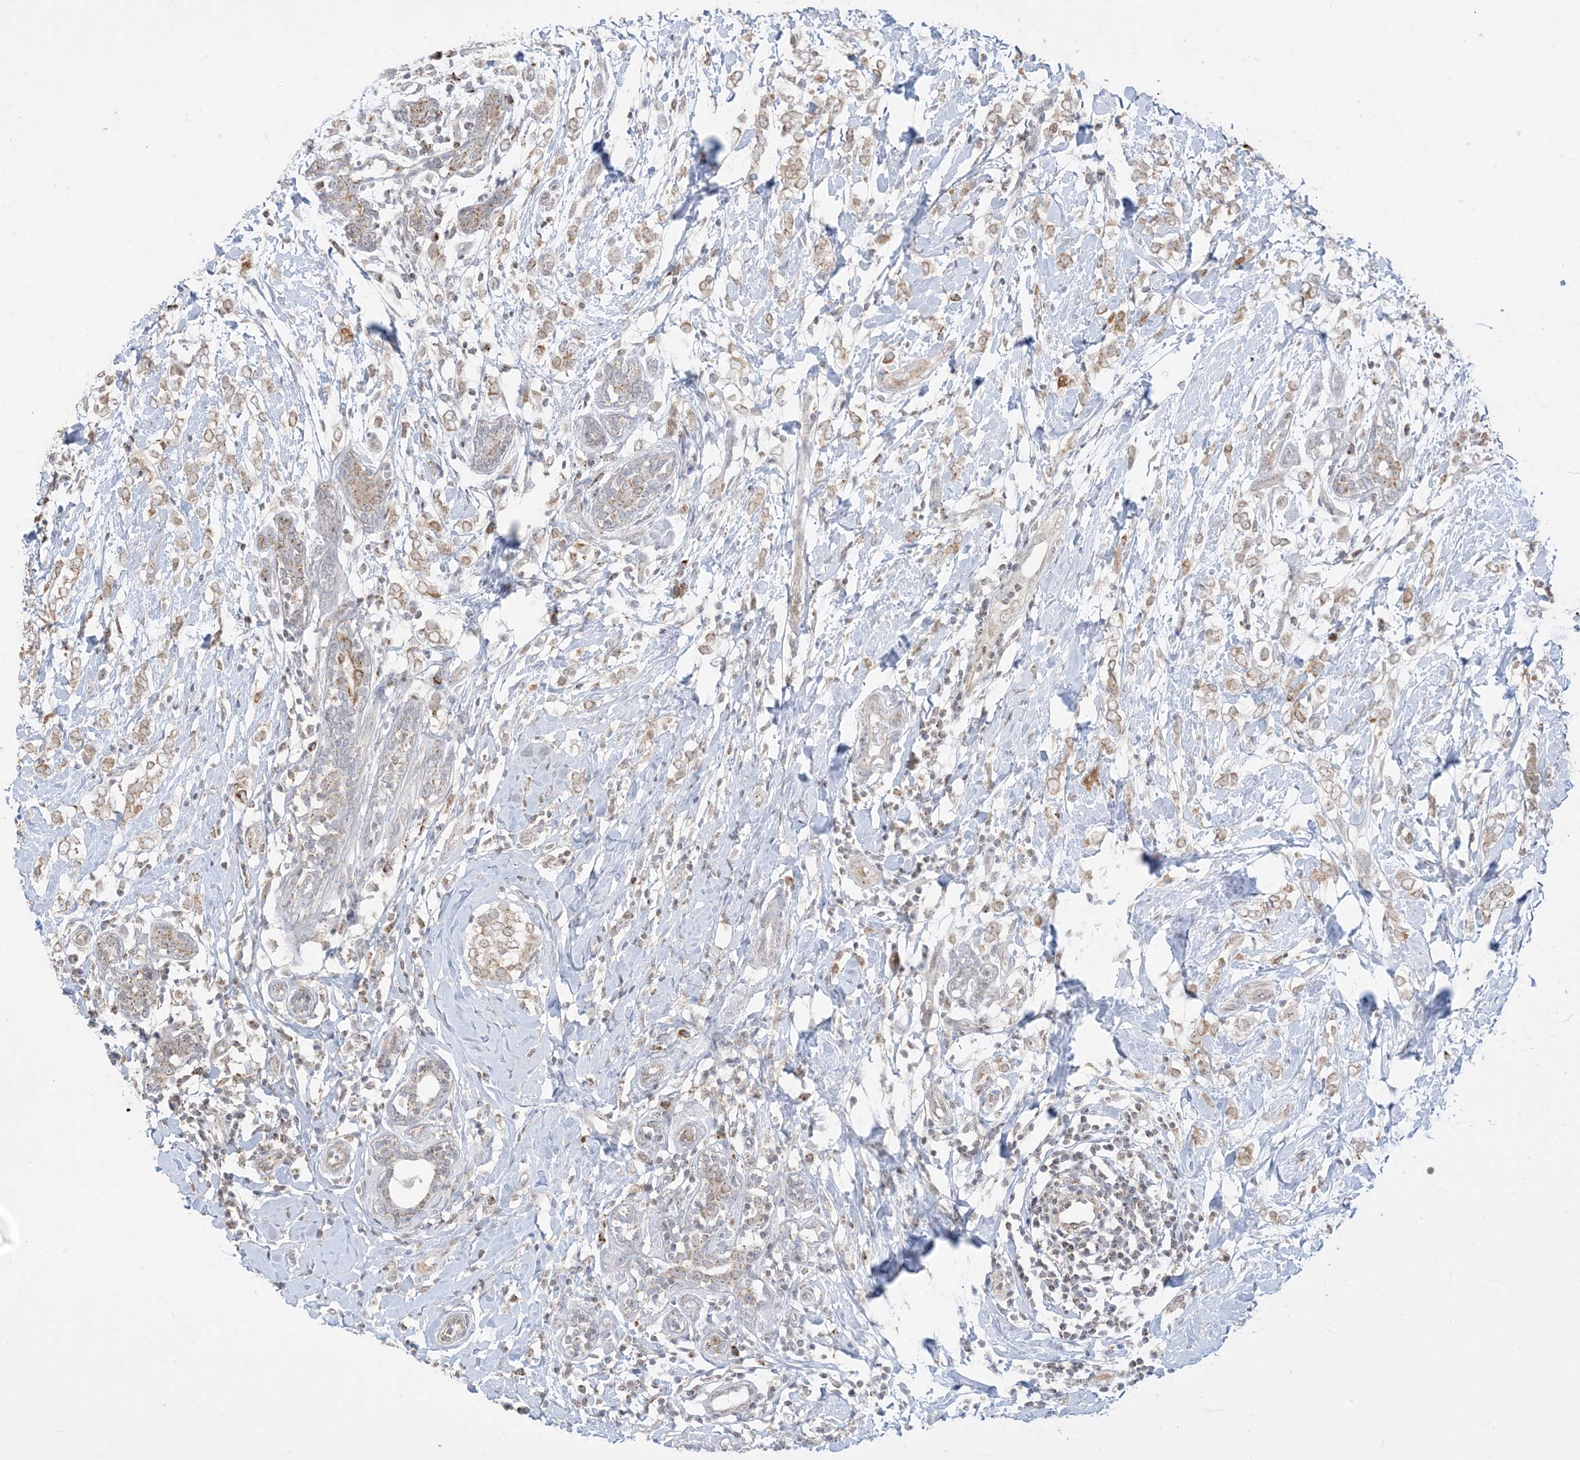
{"staining": {"intensity": "weak", "quantity": "25%-75%", "location": "cytoplasmic/membranous"}, "tissue": "breast cancer", "cell_type": "Tumor cells", "image_type": "cancer", "snomed": [{"axis": "morphology", "description": "Normal tissue, NOS"}, {"axis": "morphology", "description": "Lobular carcinoma"}, {"axis": "topography", "description": "Breast"}], "caption": "Breast cancer tissue demonstrates weak cytoplasmic/membranous expression in about 25%-75% of tumor cells", "gene": "KANSL3", "patient": {"sex": "female", "age": 47}}